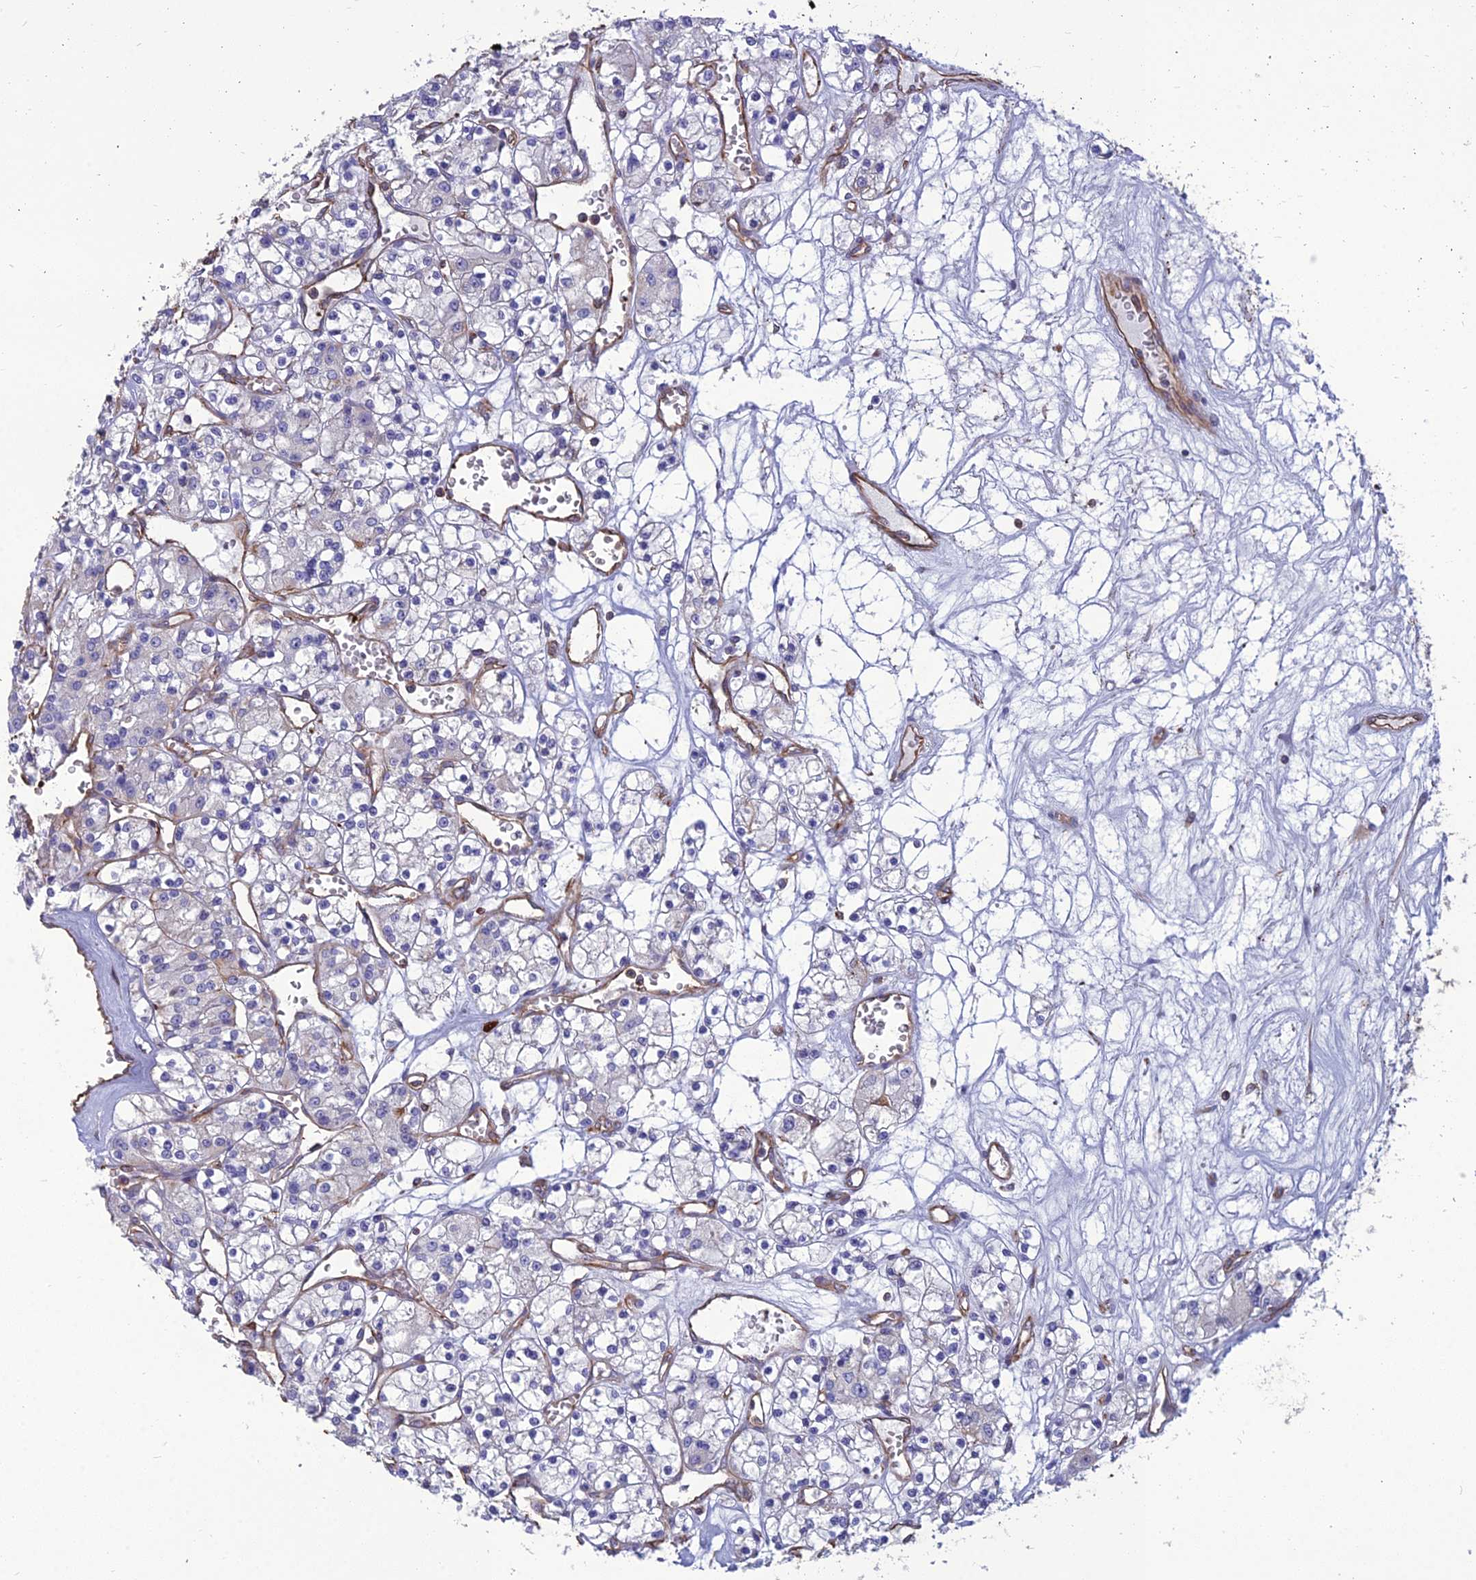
{"staining": {"intensity": "negative", "quantity": "none", "location": "none"}, "tissue": "renal cancer", "cell_type": "Tumor cells", "image_type": "cancer", "snomed": [{"axis": "morphology", "description": "Adenocarcinoma, NOS"}, {"axis": "topography", "description": "Kidney"}], "caption": "This is a micrograph of immunohistochemistry (IHC) staining of renal adenocarcinoma, which shows no staining in tumor cells.", "gene": "PSMD11", "patient": {"sex": "female", "age": 59}}